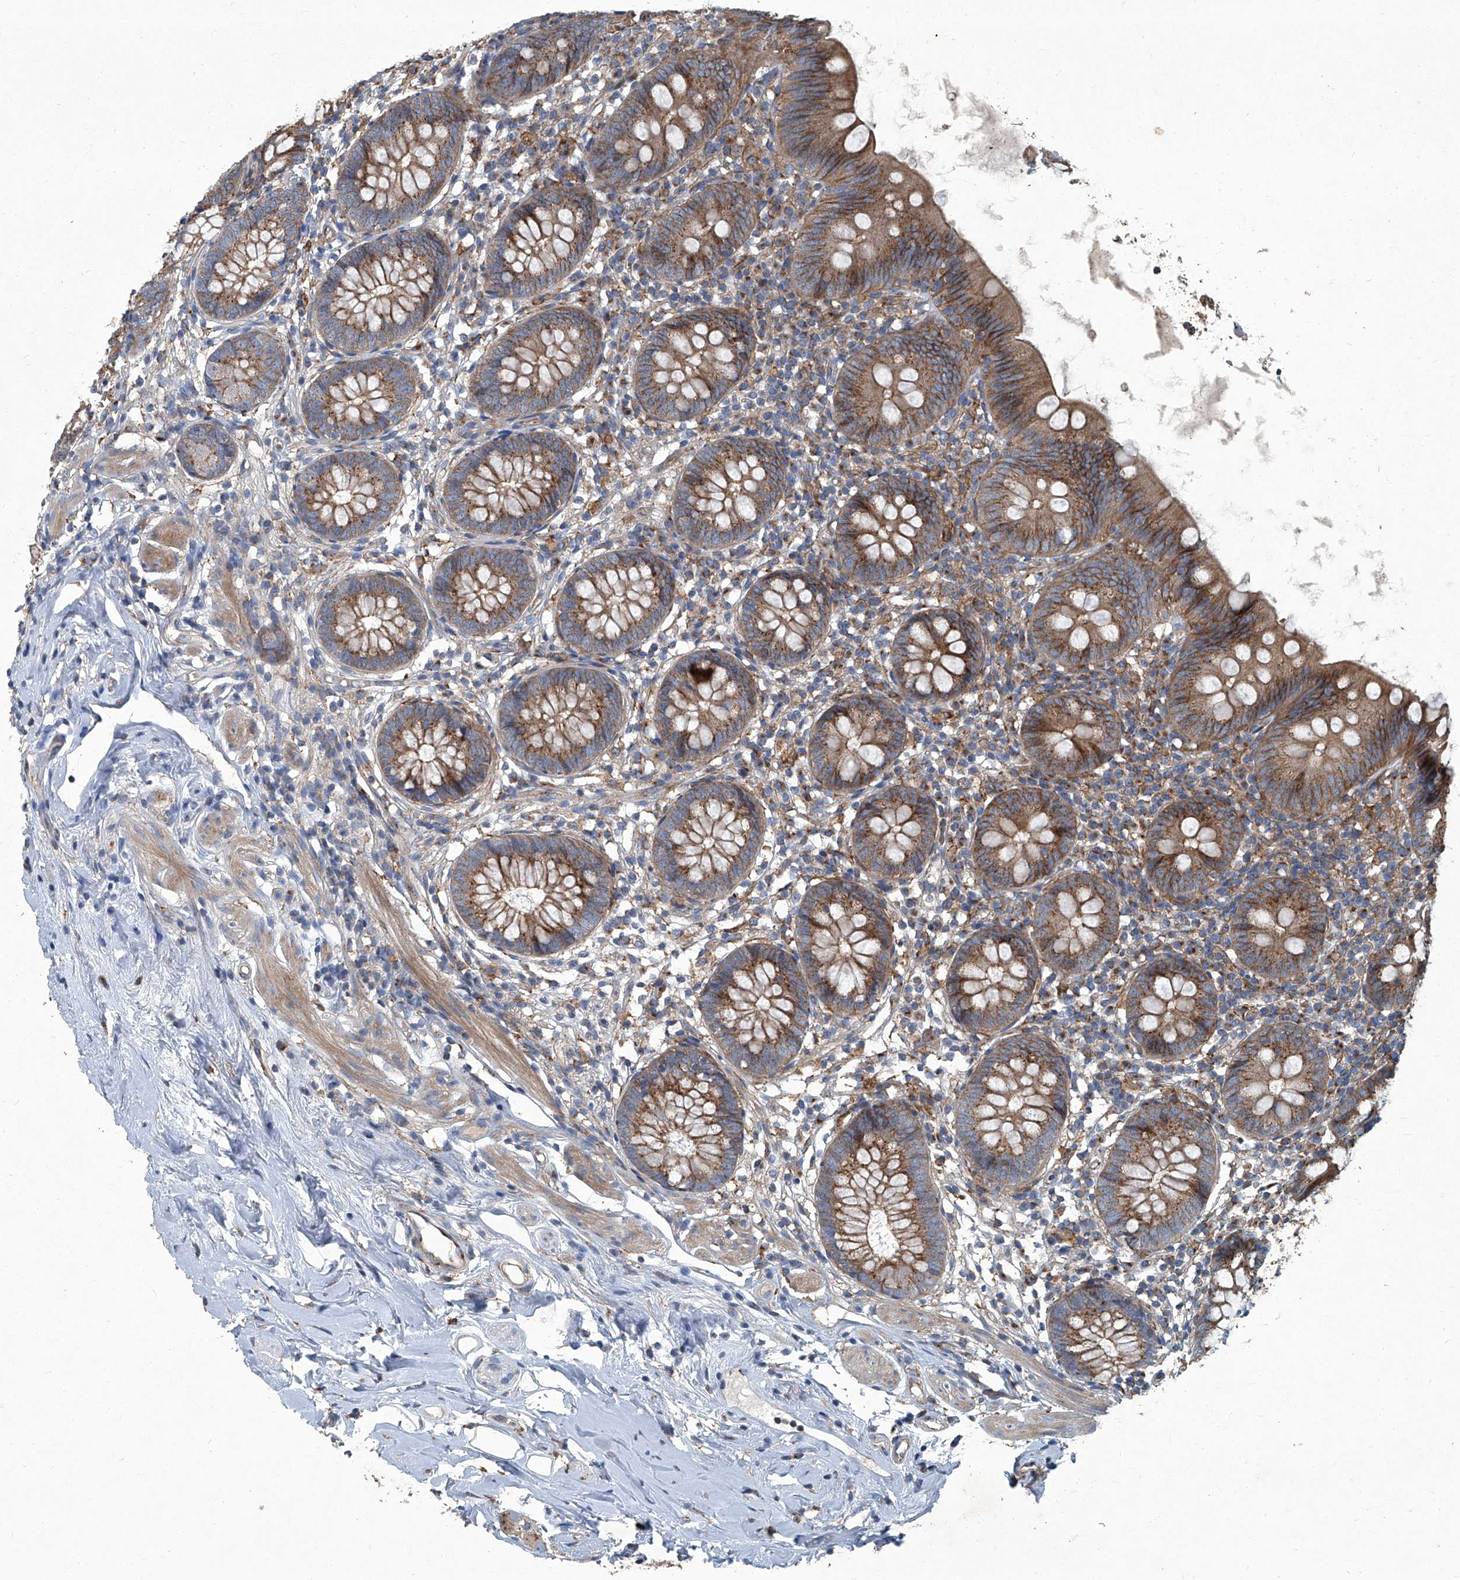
{"staining": {"intensity": "strong", "quantity": ">75%", "location": "cytoplasmic/membranous"}, "tissue": "appendix", "cell_type": "Glandular cells", "image_type": "normal", "snomed": [{"axis": "morphology", "description": "Normal tissue, NOS"}, {"axis": "topography", "description": "Appendix"}], "caption": "Brown immunohistochemical staining in unremarkable appendix shows strong cytoplasmic/membranous expression in about >75% of glandular cells.", "gene": "PIGH", "patient": {"sex": "female", "age": 62}}